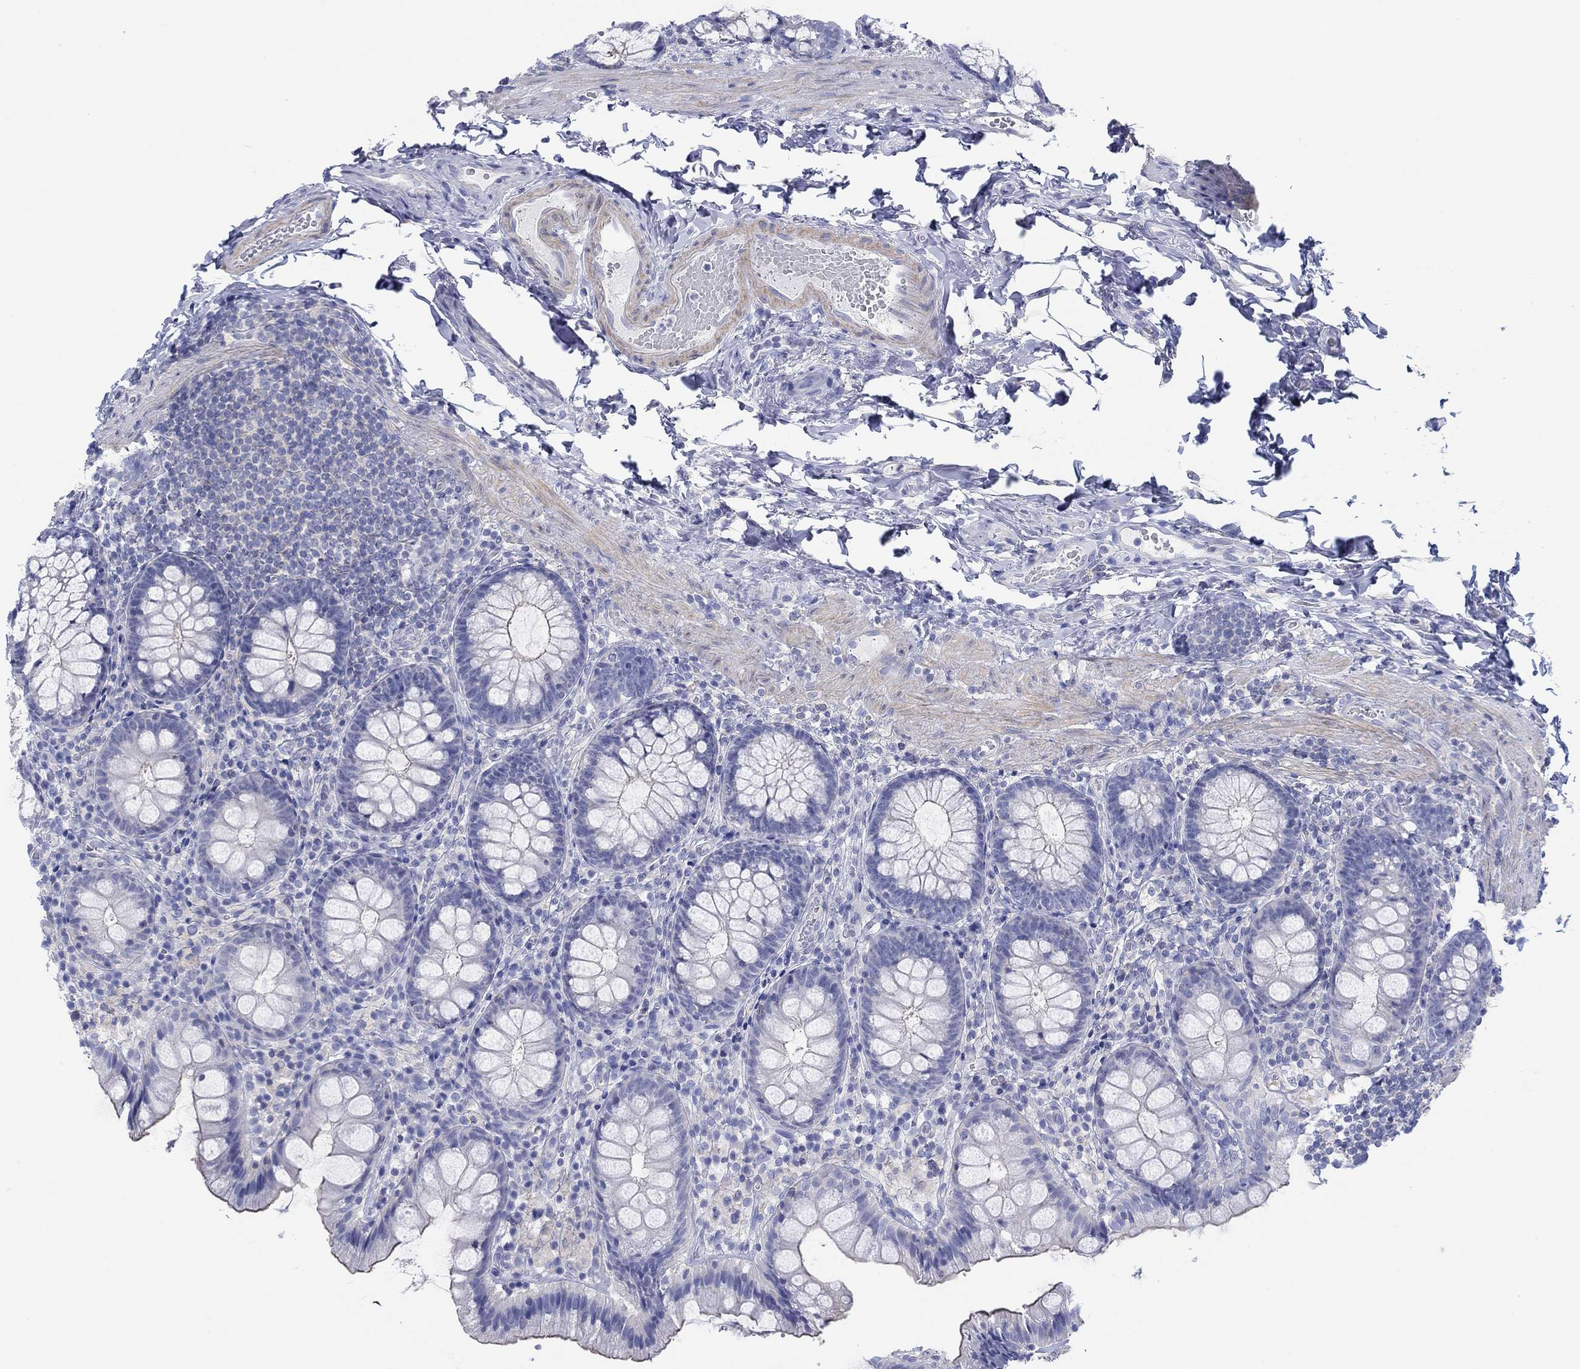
{"staining": {"intensity": "negative", "quantity": "none", "location": "none"}, "tissue": "colon", "cell_type": "Endothelial cells", "image_type": "normal", "snomed": [{"axis": "morphology", "description": "Normal tissue, NOS"}, {"axis": "topography", "description": "Colon"}], "caption": "IHC image of benign colon stained for a protein (brown), which displays no expression in endothelial cells. (DAB immunohistochemistry (IHC), high magnification).", "gene": "PPIL6", "patient": {"sex": "female", "age": 86}}